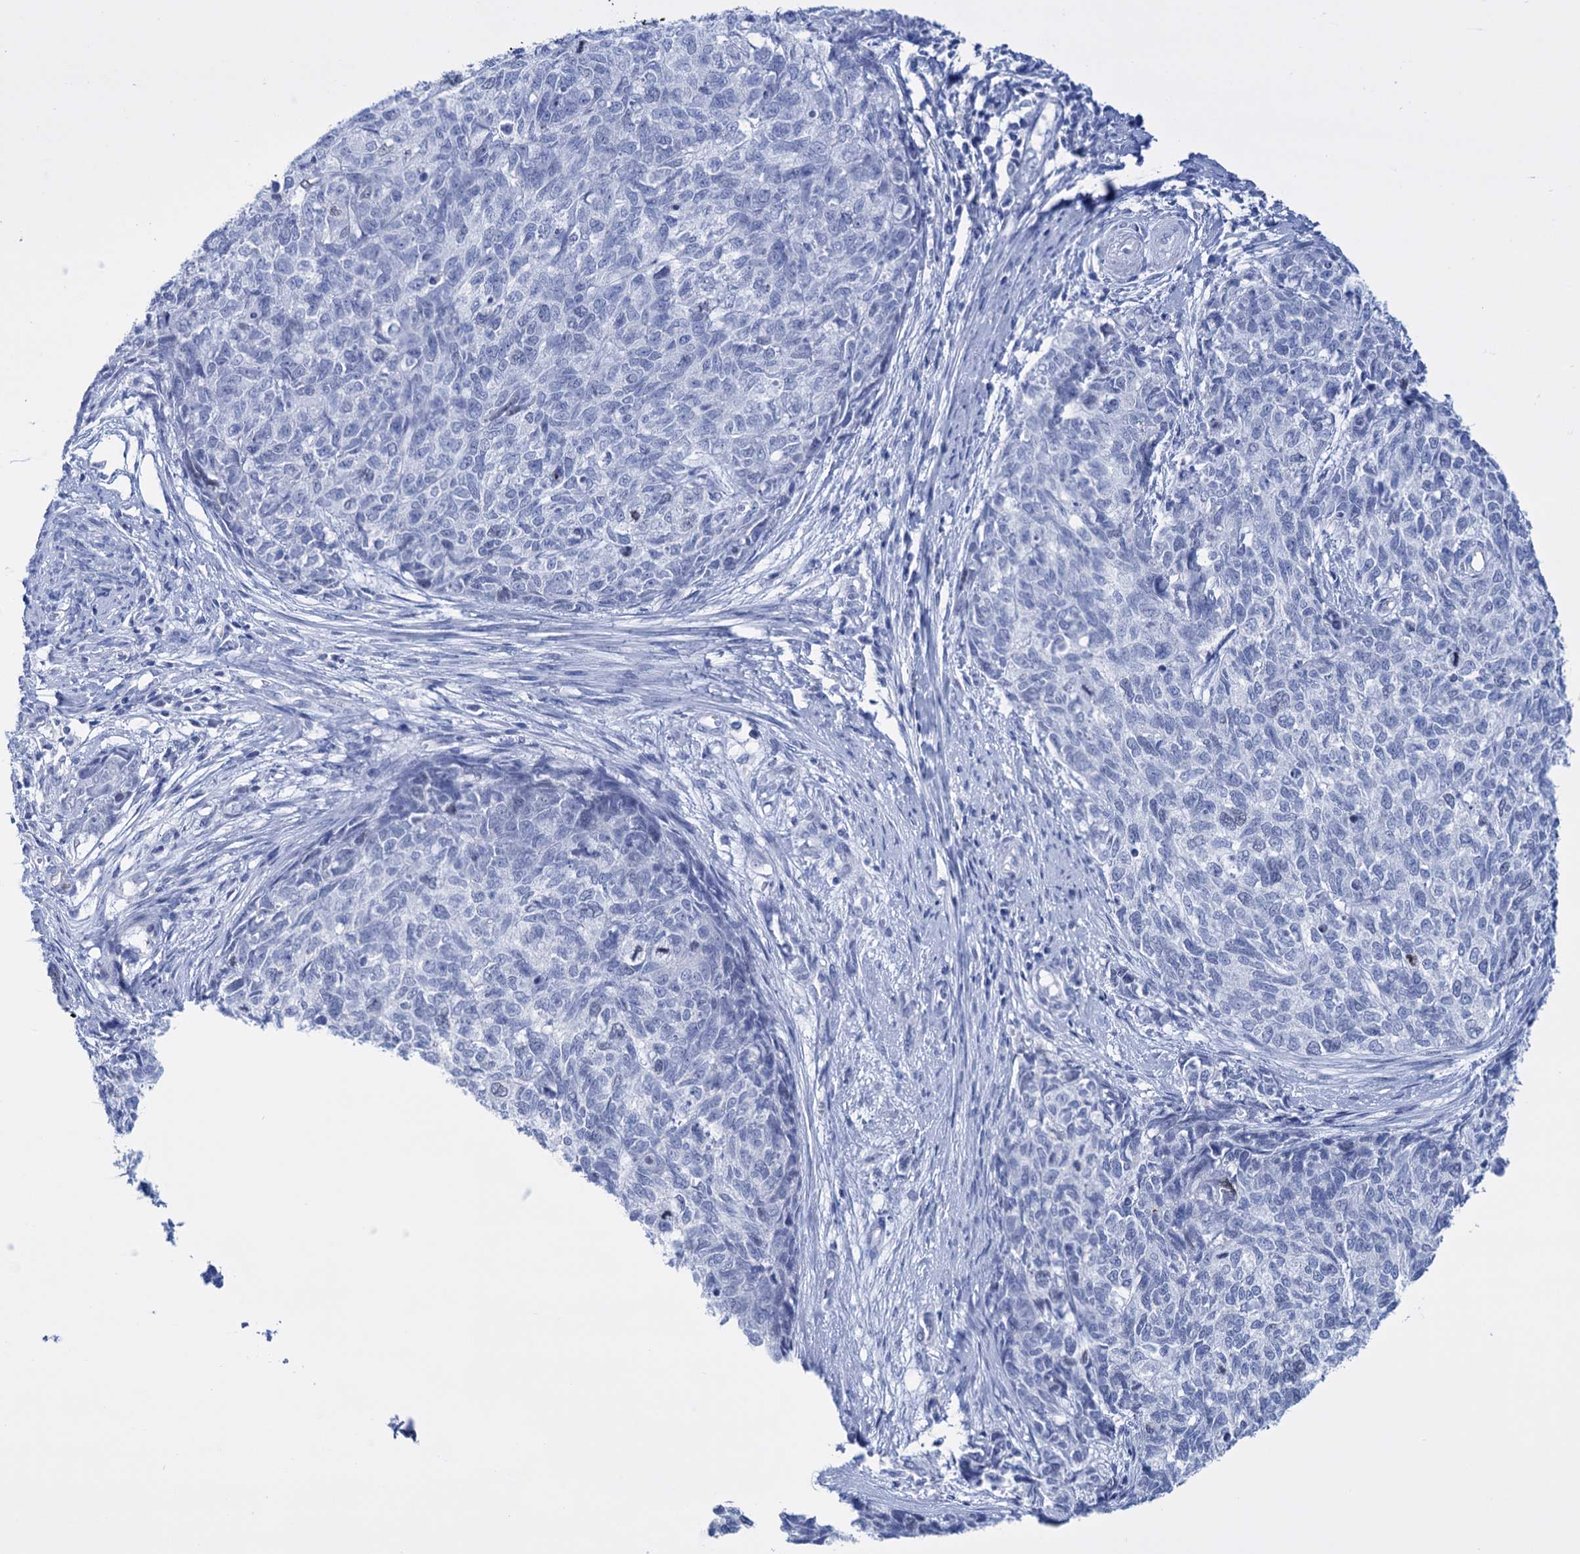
{"staining": {"intensity": "negative", "quantity": "none", "location": "none"}, "tissue": "cervical cancer", "cell_type": "Tumor cells", "image_type": "cancer", "snomed": [{"axis": "morphology", "description": "Squamous cell carcinoma, NOS"}, {"axis": "topography", "description": "Cervix"}], "caption": "A micrograph of cervical cancer (squamous cell carcinoma) stained for a protein shows no brown staining in tumor cells. (DAB (3,3'-diaminobenzidine) immunohistochemistry with hematoxylin counter stain).", "gene": "FBXW12", "patient": {"sex": "female", "age": 63}}